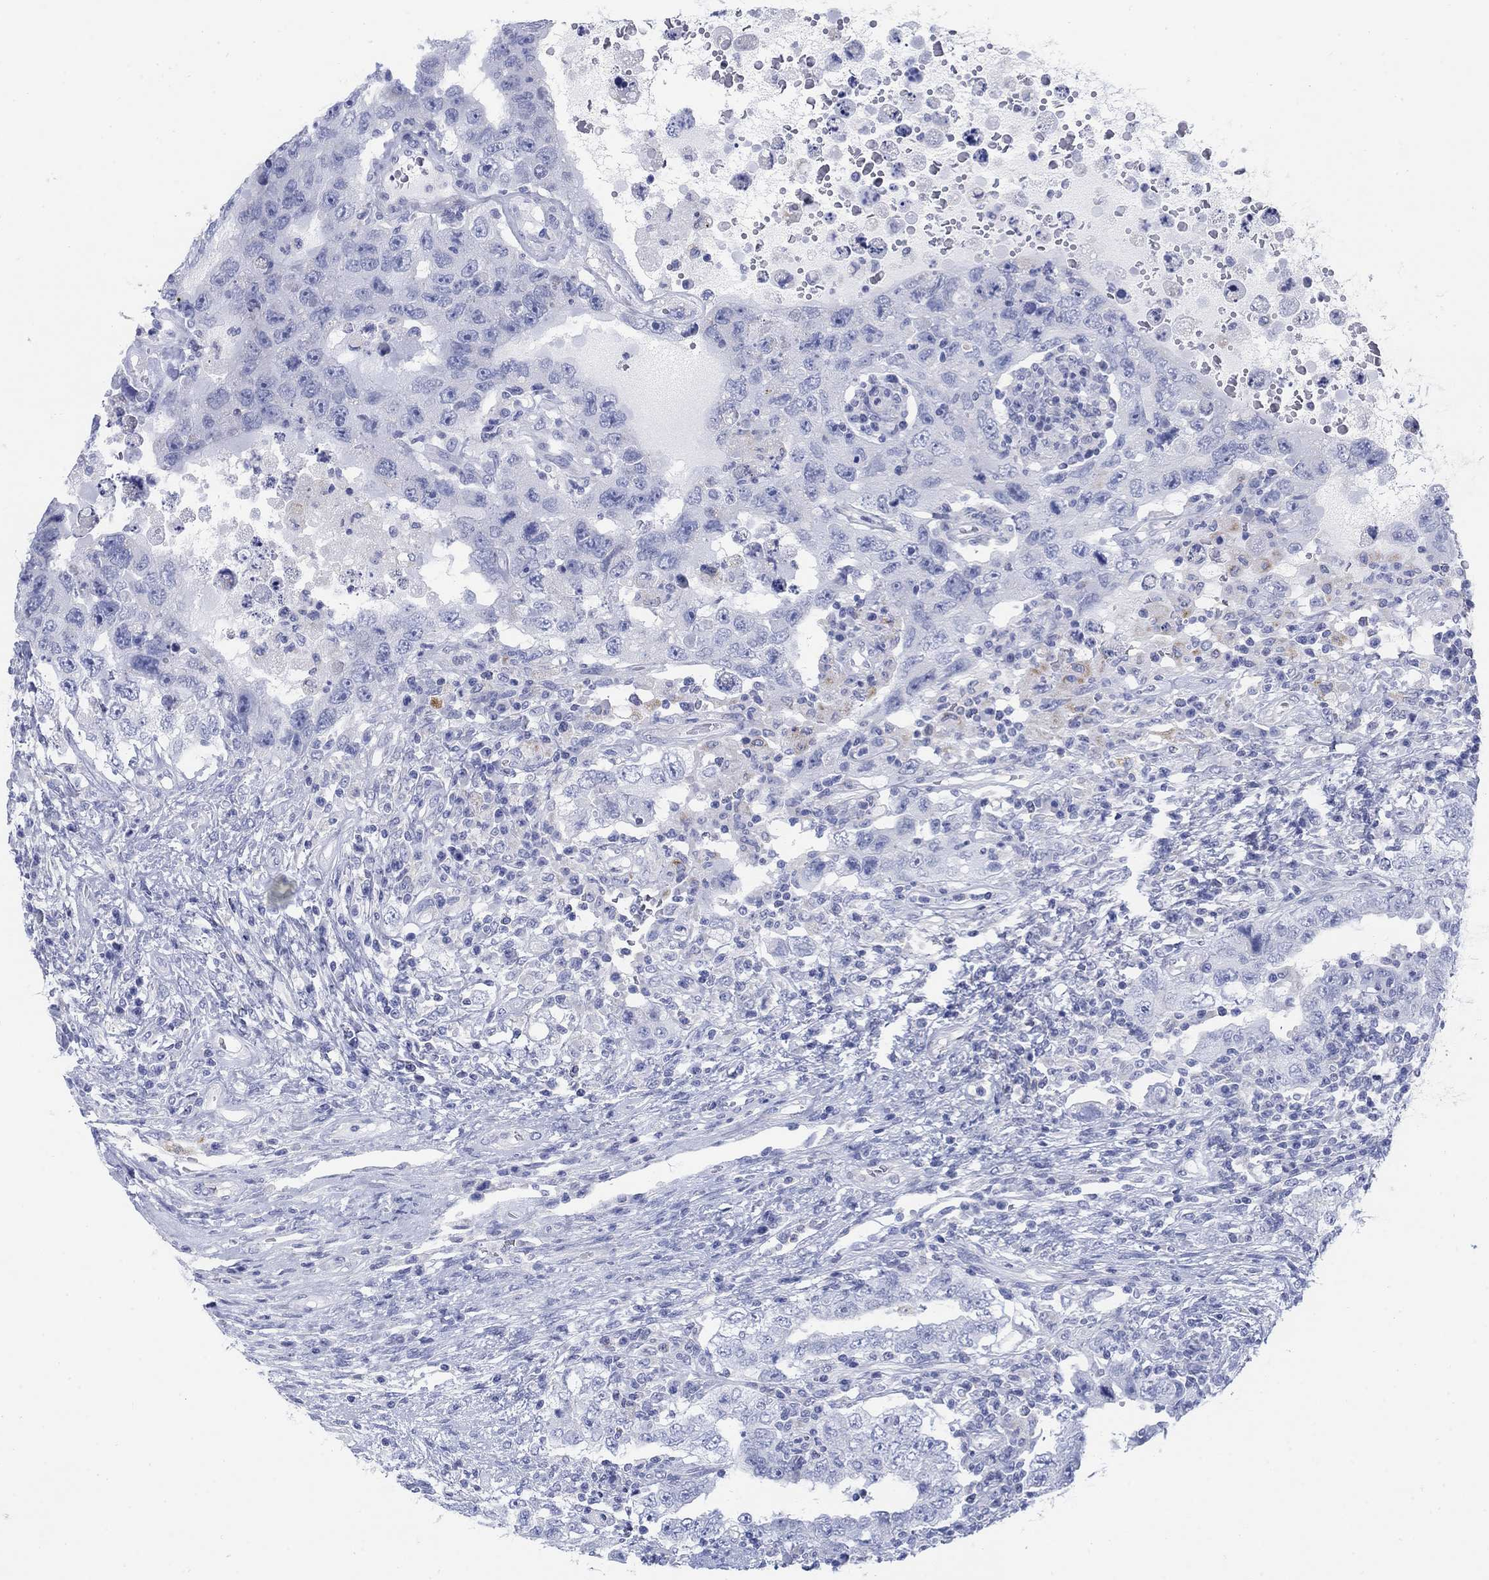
{"staining": {"intensity": "negative", "quantity": "none", "location": "none"}, "tissue": "testis cancer", "cell_type": "Tumor cells", "image_type": "cancer", "snomed": [{"axis": "morphology", "description": "Carcinoma, Embryonal, NOS"}, {"axis": "topography", "description": "Testis"}], "caption": "Immunohistochemistry photomicrograph of neoplastic tissue: human testis embryonal carcinoma stained with DAB exhibits no significant protein positivity in tumor cells.", "gene": "SCCPDH", "patient": {"sex": "male", "age": 26}}